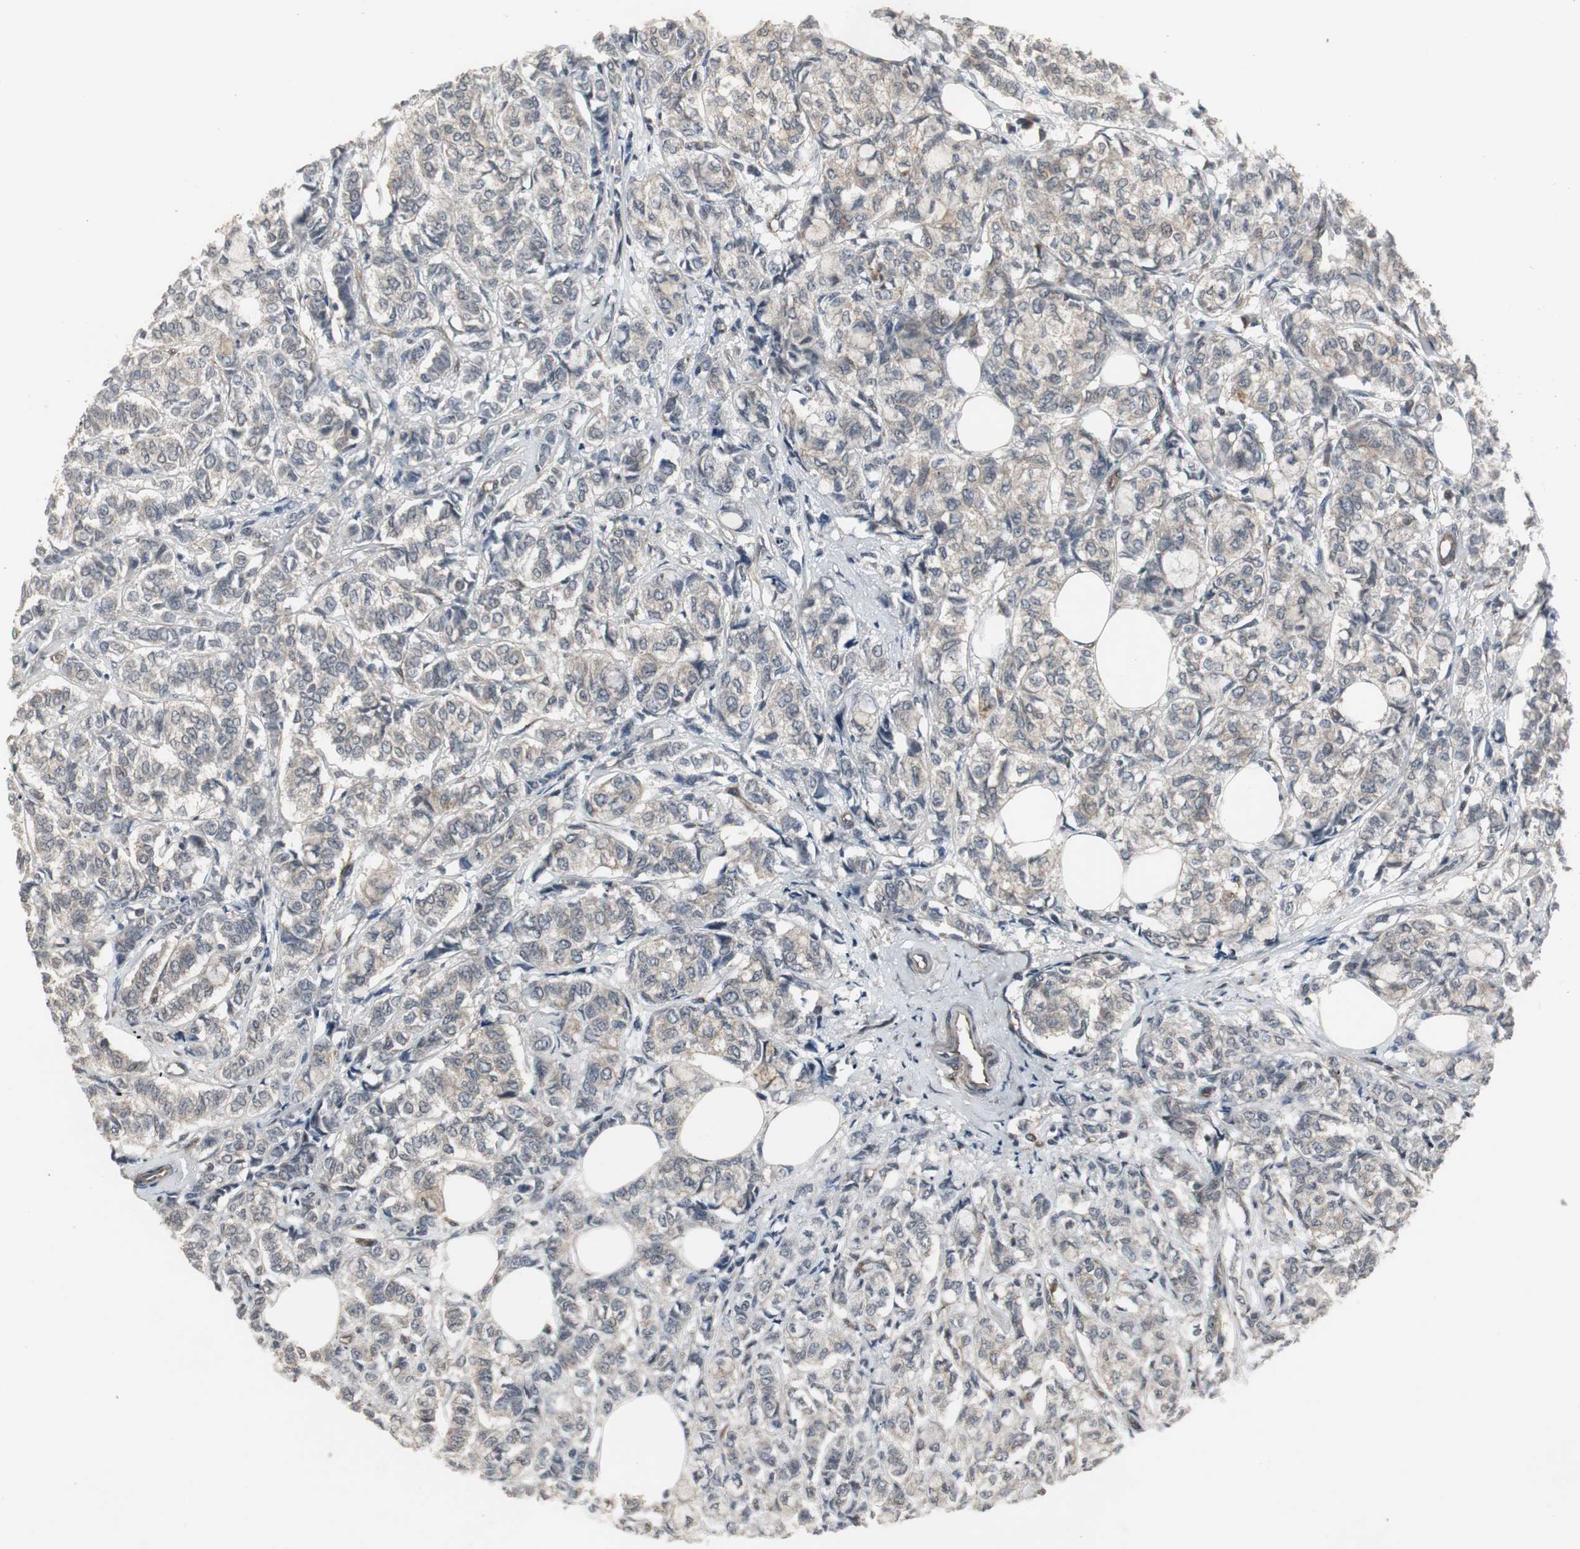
{"staining": {"intensity": "weak", "quantity": "25%-75%", "location": "cytoplasmic/membranous"}, "tissue": "breast cancer", "cell_type": "Tumor cells", "image_type": "cancer", "snomed": [{"axis": "morphology", "description": "Lobular carcinoma"}, {"axis": "topography", "description": "Breast"}], "caption": "Immunohistochemistry (IHC) of breast cancer (lobular carcinoma) reveals low levels of weak cytoplasmic/membranous positivity in about 25%-75% of tumor cells.", "gene": "ATP2B2", "patient": {"sex": "female", "age": 60}}